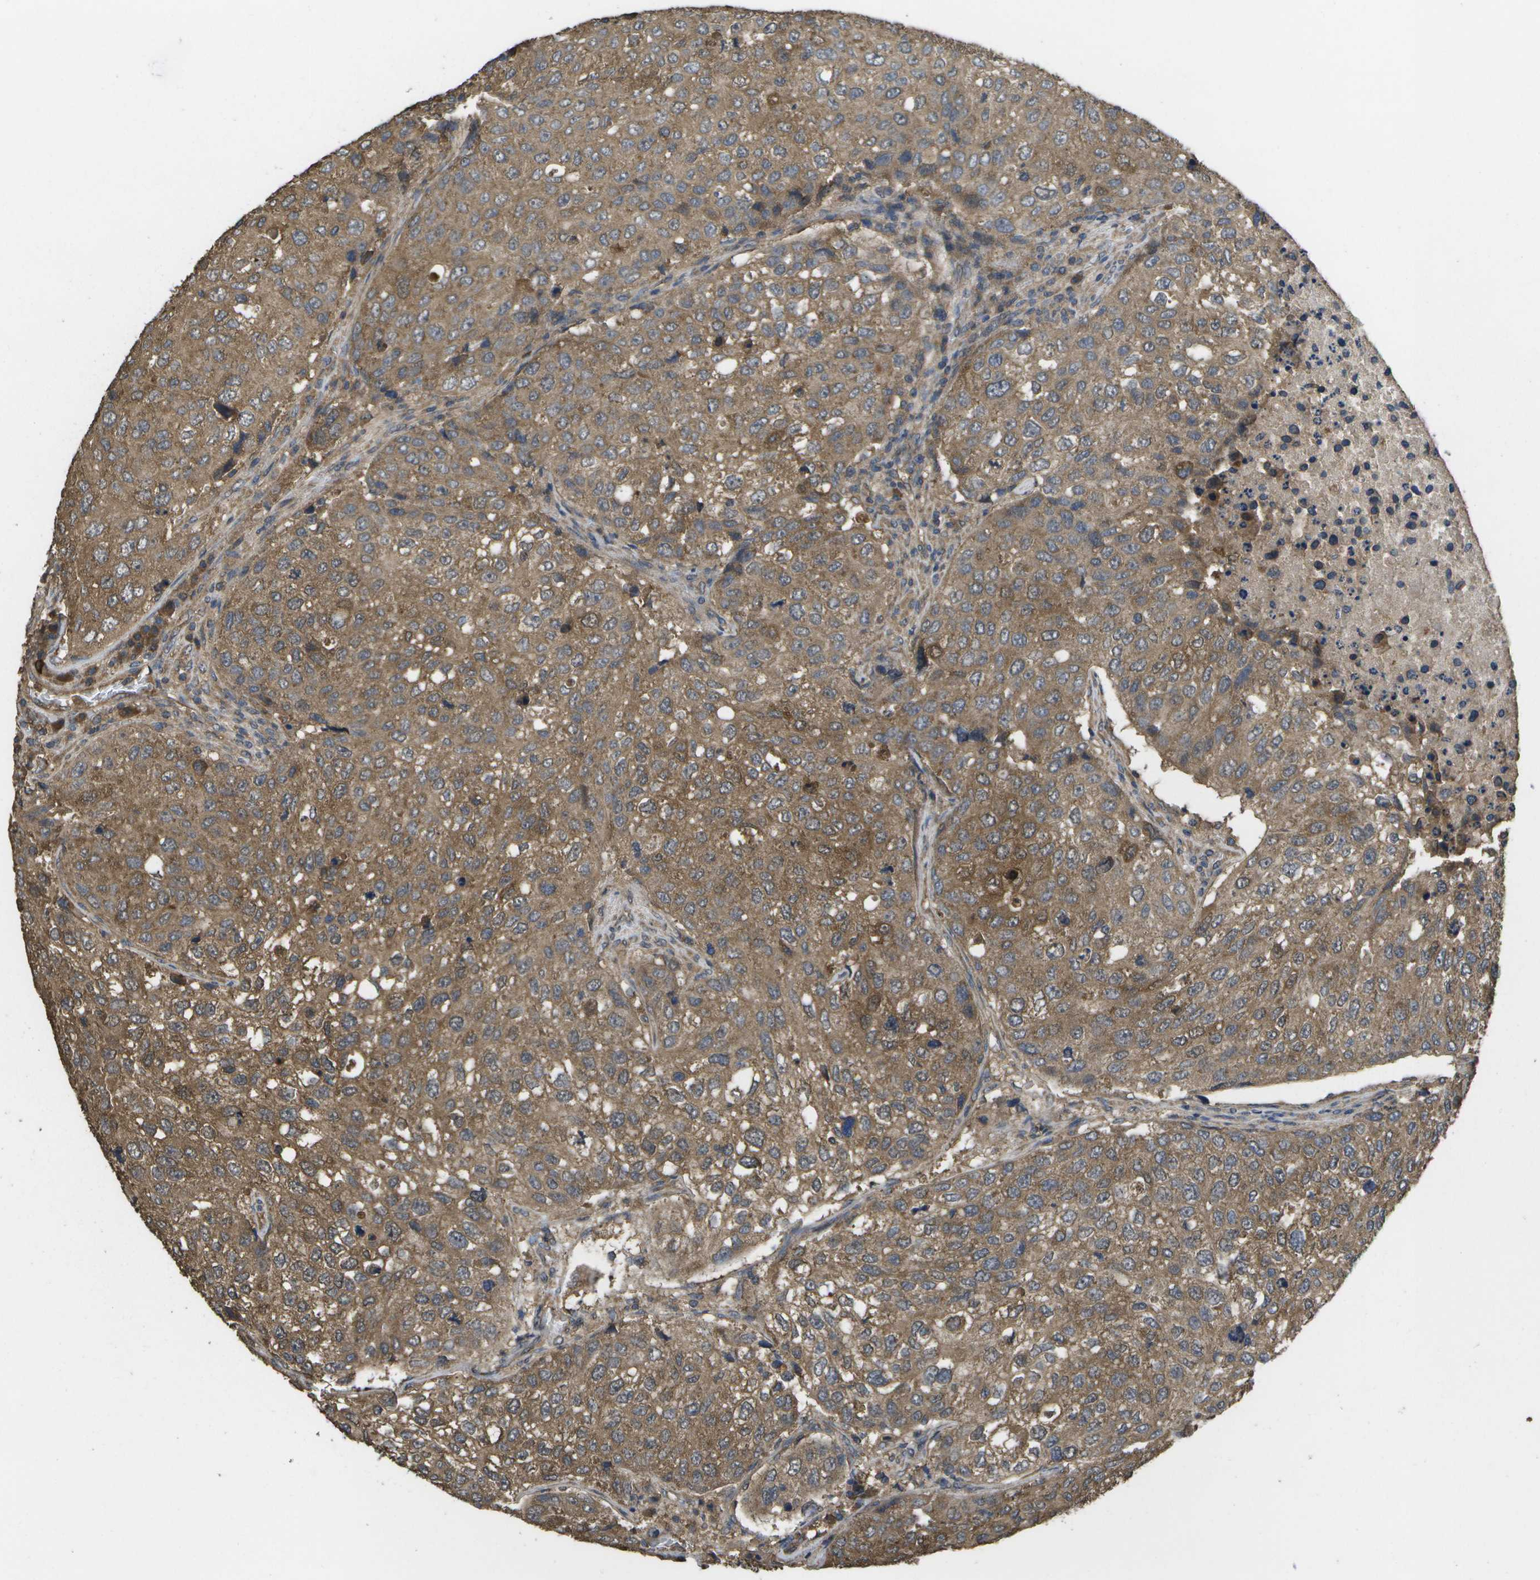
{"staining": {"intensity": "moderate", "quantity": ">75%", "location": "cytoplasmic/membranous"}, "tissue": "urothelial cancer", "cell_type": "Tumor cells", "image_type": "cancer", "snomed": [{"axis": "morphology", "description": "Urothelial carcinoma, High grade"}, {"axis": "topography", "description": "Lymph node"}, {"axis": "topography", "description": "Urinary bladder"}], "caption": "High-grade urothelial carcinoma was stained to show a protein in brown. There is medium levels of moderate cytoplasmic/membranous positivity in approximately >75% of tumor cells. (brown staining indicates protein expression, while blue staining denotes nuclei).", "gene": "SACS", "patient": {"sex": "male", "age": 51}}